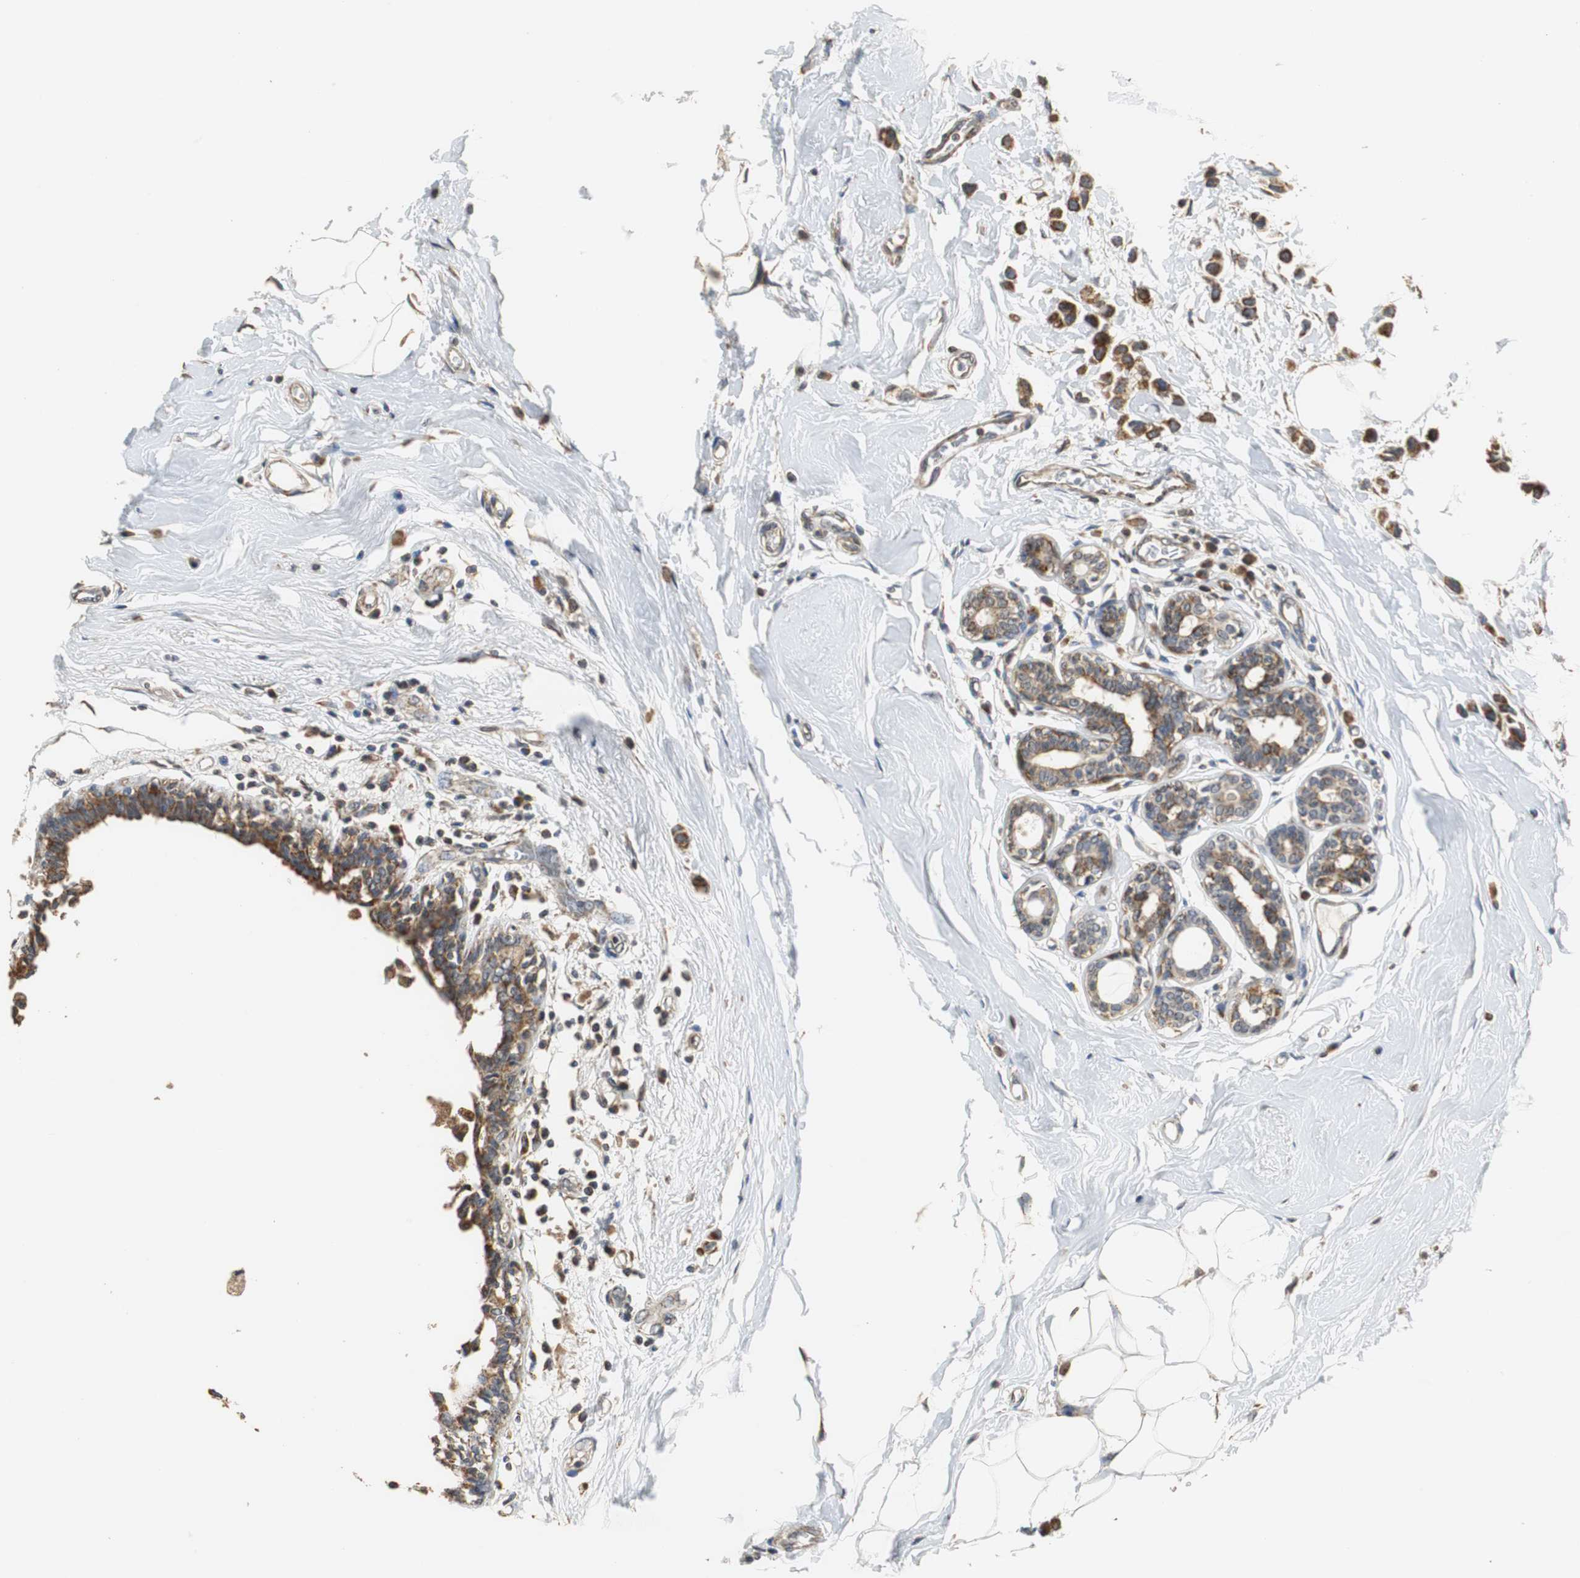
{"staining": {"intensity": "strong", "quantity": ">75%", "location": "cytoplasmic/membranous"}, "tissue": "breast cancer", "cell_type": "Tumor cells", "image_type": "cancer", "snomed": [{"axis": "morphology", "description": "Lobular carcinoma"}, {"axis": "topography", "description": "Breast"}], "caption": "Immunohistochemistry (IHC) histopathology image of breast cancer (lobular carcinoma) stained for a protein (brown), which reveals high levels of strong cytoplasmic/membranous positivity in about >75% of tumor cells.", "gene": "HMGCL", "patient": {"sex": "female", "age": 51}}